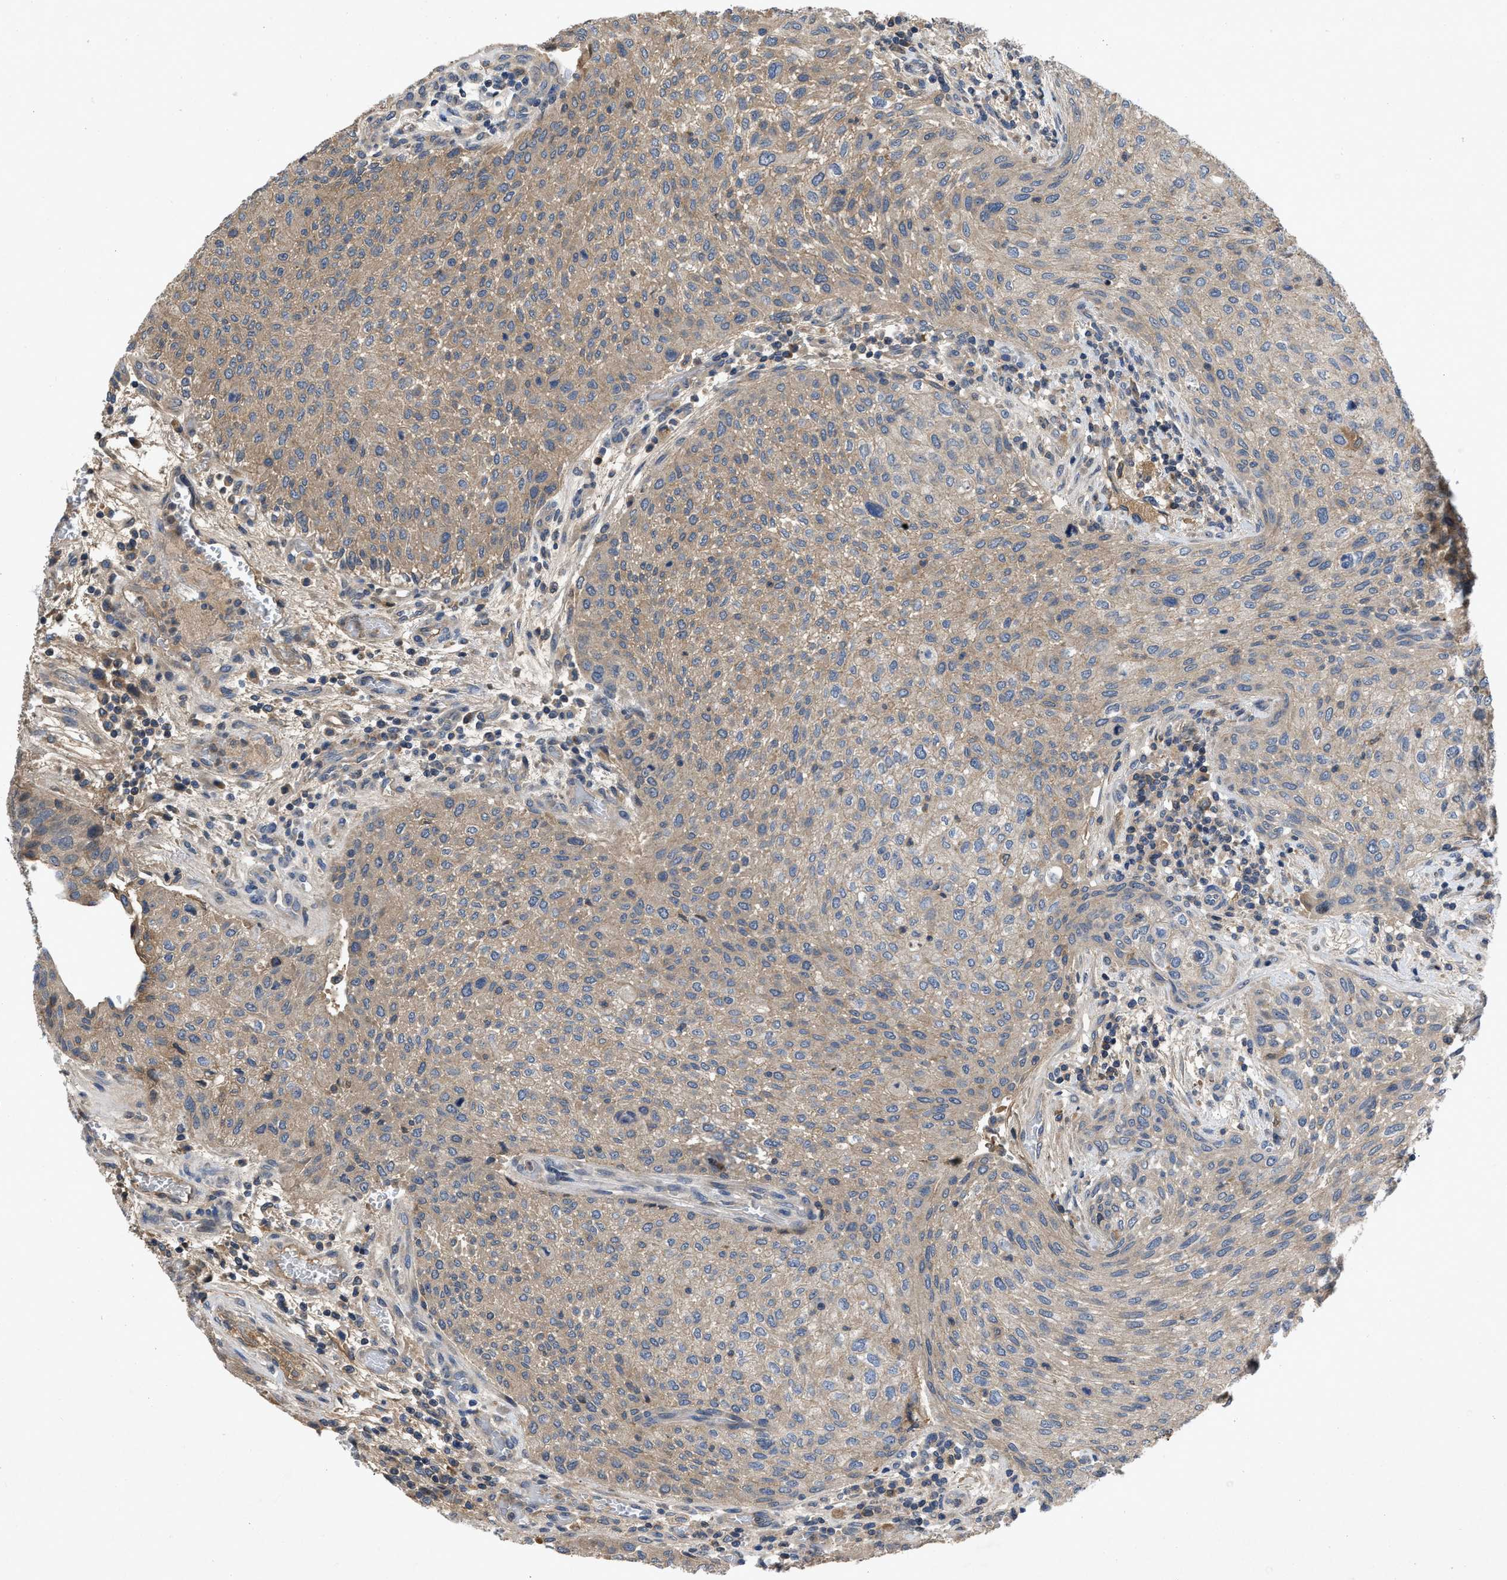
{"staining": {"intensity": "moderate", "quantity": ">75%", "location": "cytoplasmic/membranous"}, "tissue": "urothelial cancer", "cell_type": "Tumor cells", "image_type": "cancer", "snomed": [{"axis": "morphology", "description": "Urothelial carcinoma, Low grade"}, {"axis": "morphology", "description": "Urothelial carcinoma, High grade"}, {"axis": "topography", "description": "Urinary bladder"}], "caption": "Human low-grade urothelial carcinoma stained for a protein (brown) exhibits moderate cytoplasmic/membranous positive expression in about >75% of tumor cells.", "gene": "VPS4A", "patient": {"sex": "male", "age": 35}}